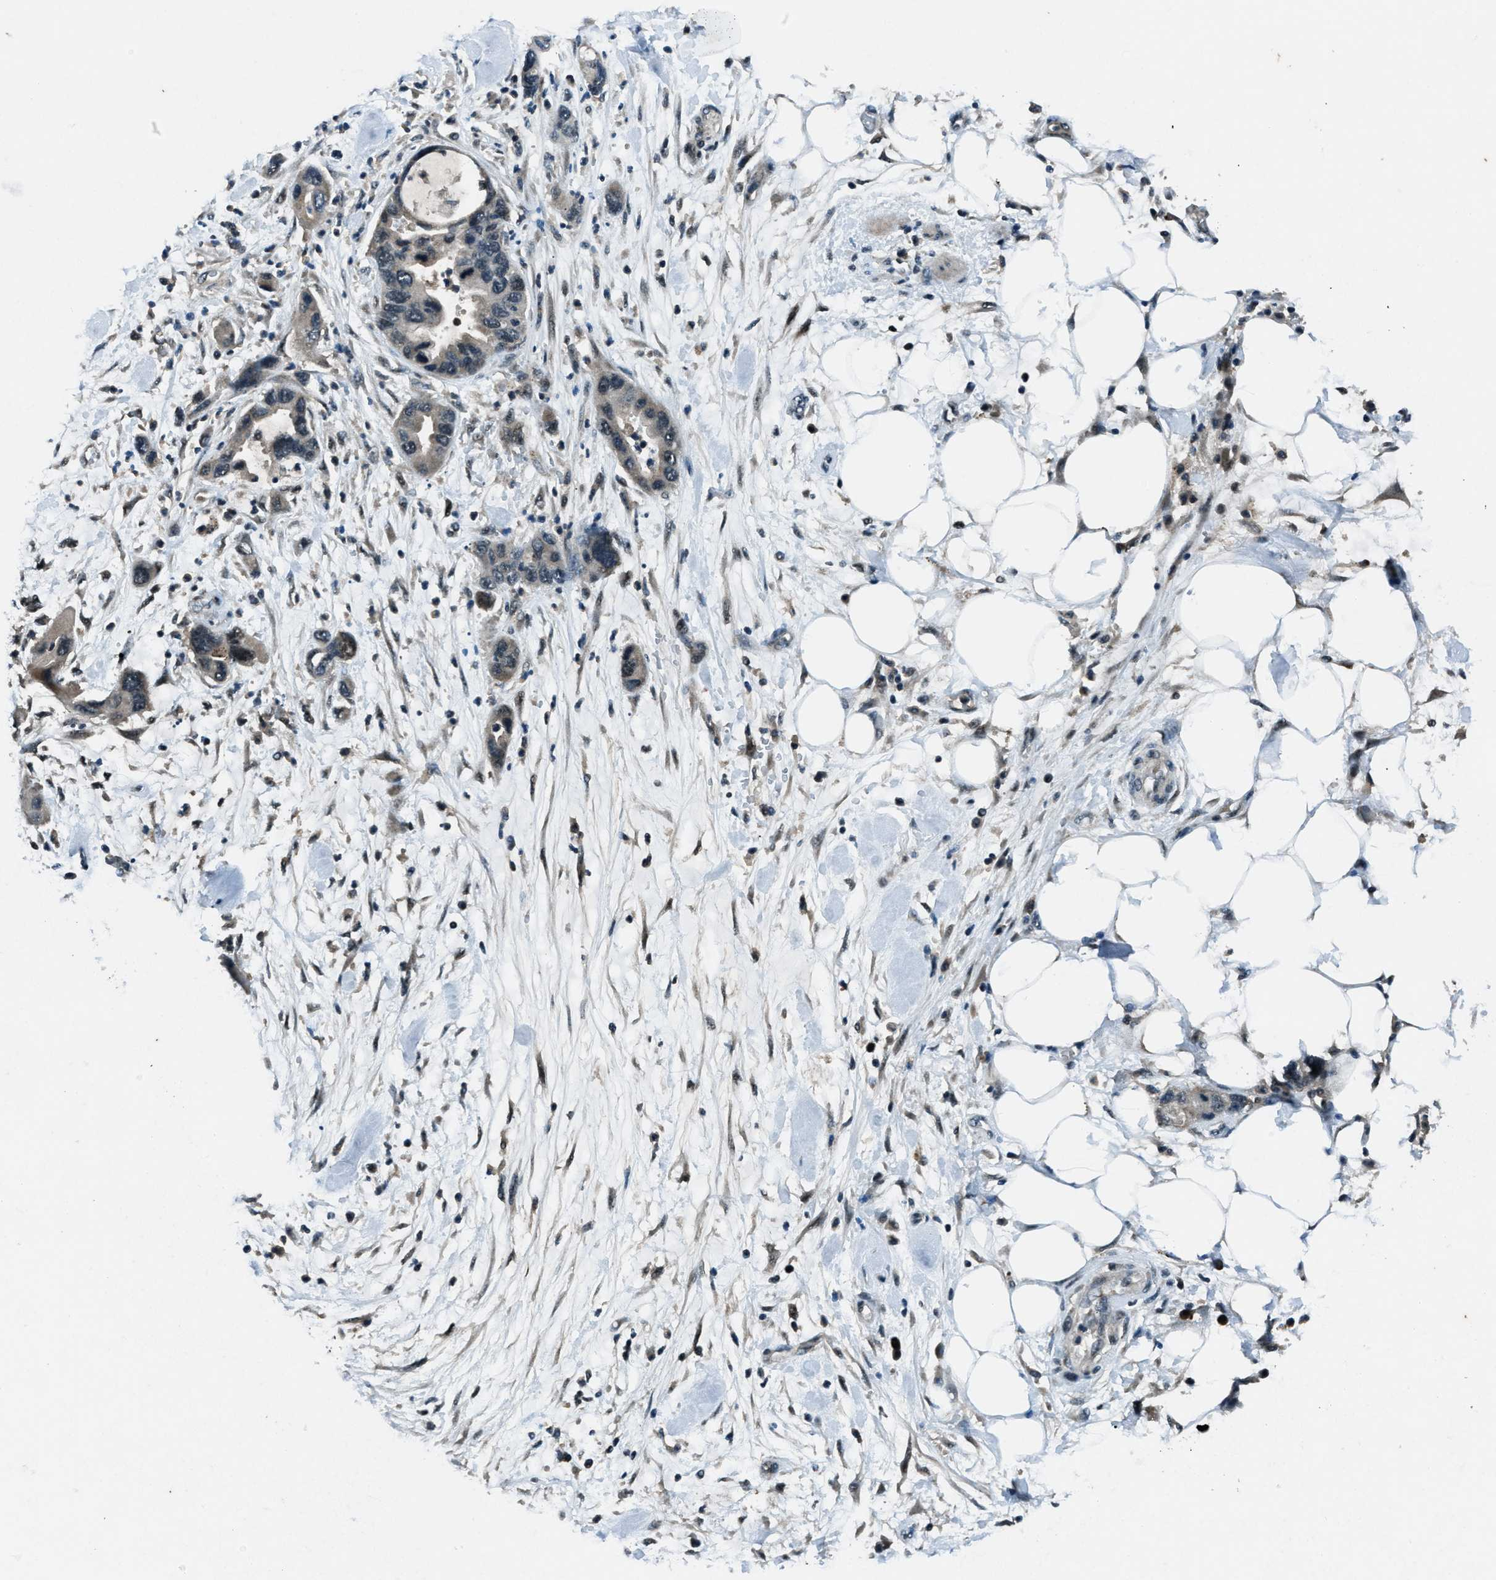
{"staining": {"intensity": "weak", "quantity": "<25%", "location": "cytoplasmic/membranous"}, "tissue": "pancreatic cancer", "cell_type": "Tumor cells", "image_type": "cancer", "snomed": [{"axis": "morphology", "description": "Normal tissue, NOS"}, {"axis": "morphology", "description": "Adenocarcinoma, NOS"}, {"axis": "topography", "description": "Pancreas"}], "caption": "This histopathology image is of pancreatic cancer stained with immunohistochemistry to label a protein in brown with the nuclei are counter-stained blue. There is no expression in tumor cells. (DAB IHC, high magnification).", "gene": "ACTL9", "patient": {"sex": "female", "age": 71}}